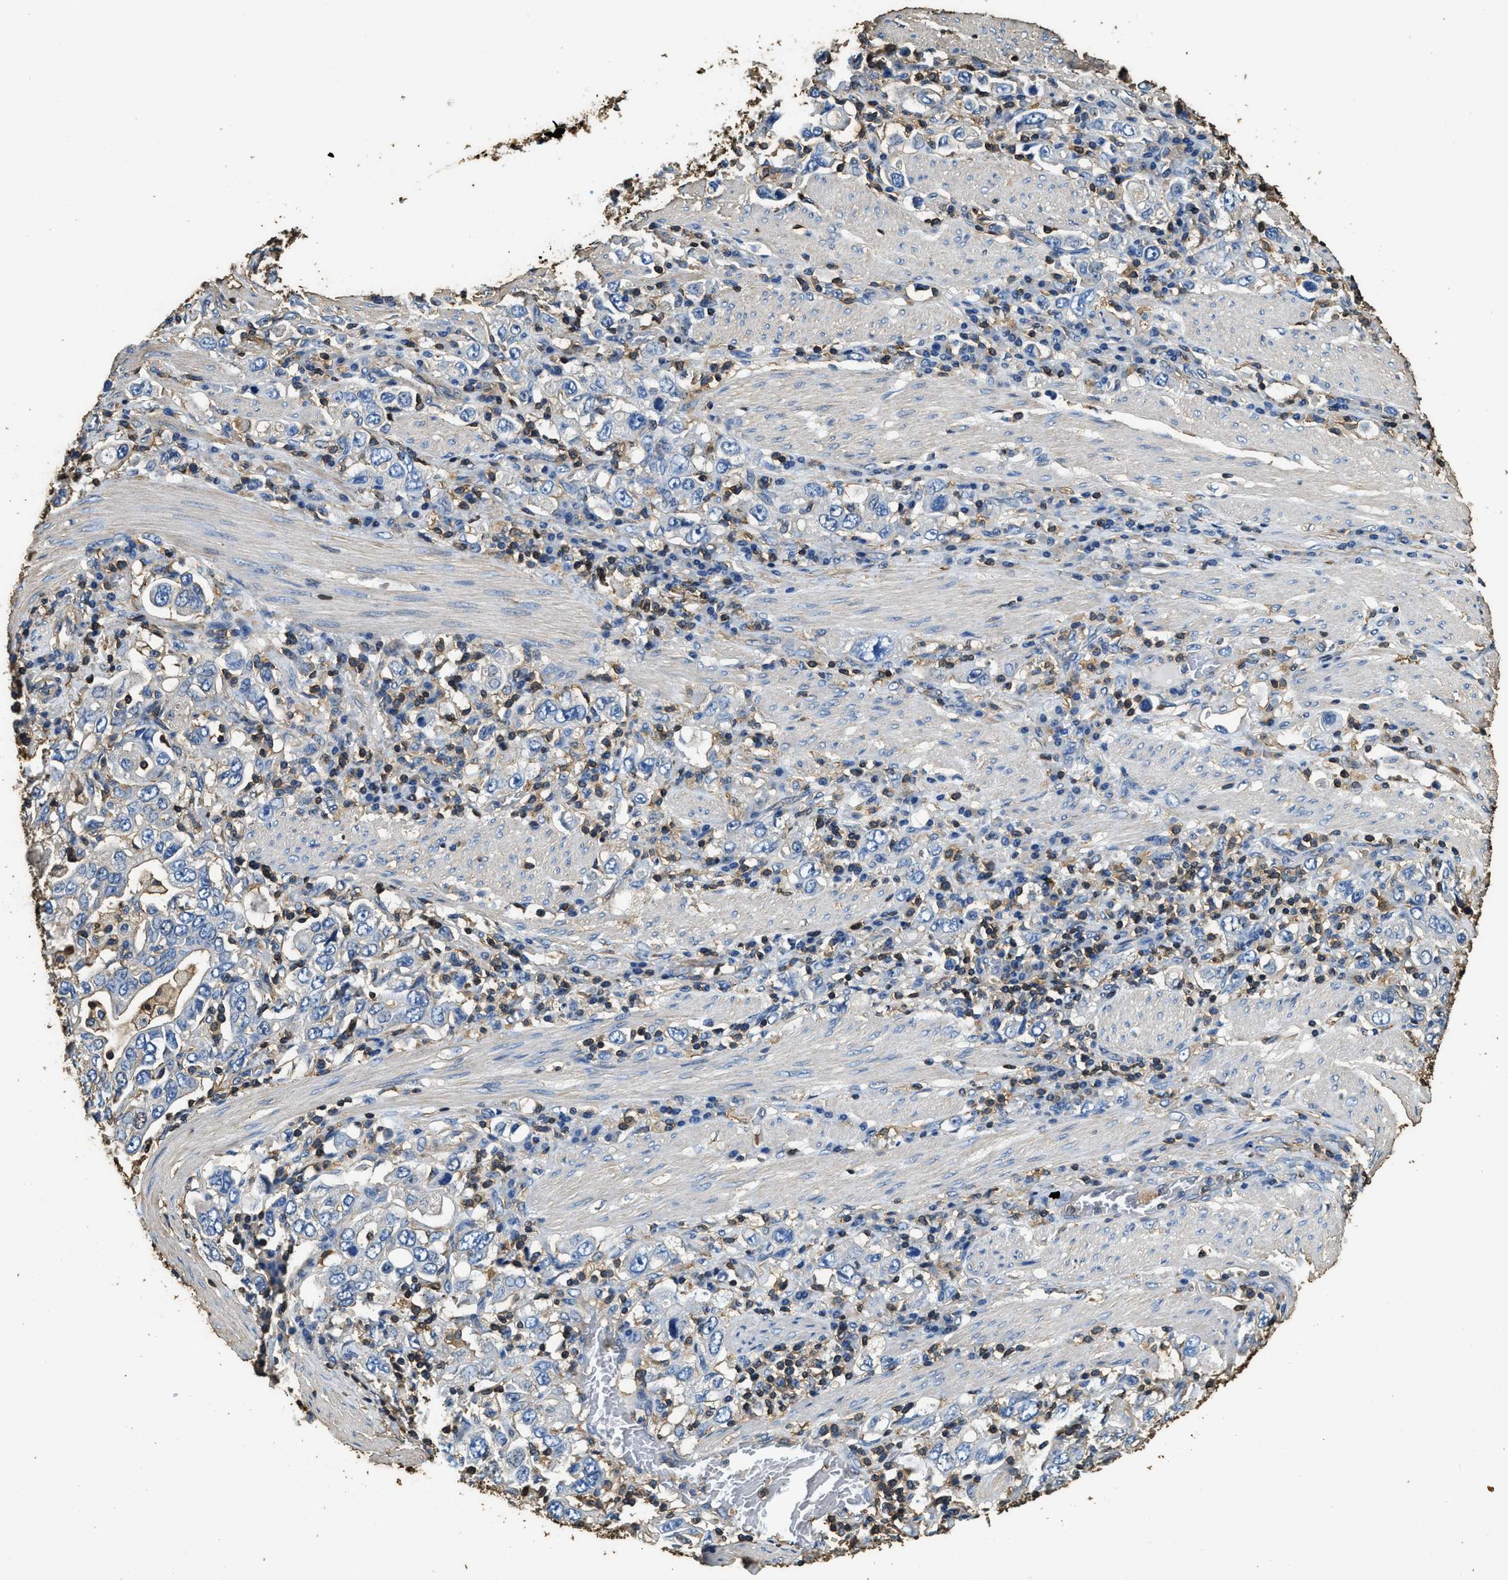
{"staining": {"intensity": "negative", "quantity": "none", "location": "none"}, "tissue": "stomach cancer", "cell_type": "Tumor cells", "image_type": "cancer", "snomed": [{"axis": "morphology", "description": "Adenocarcinoma, NOS"}, {"axis": "topography", "description": "Stomach, upper"}], "caption": "Histopathology image shows no protein positivity in tumor cells of stomach cancer (adenocarcinoma) tissue.", "gene": "ACCS", "patient": {"sex": "male", "age": 62}}